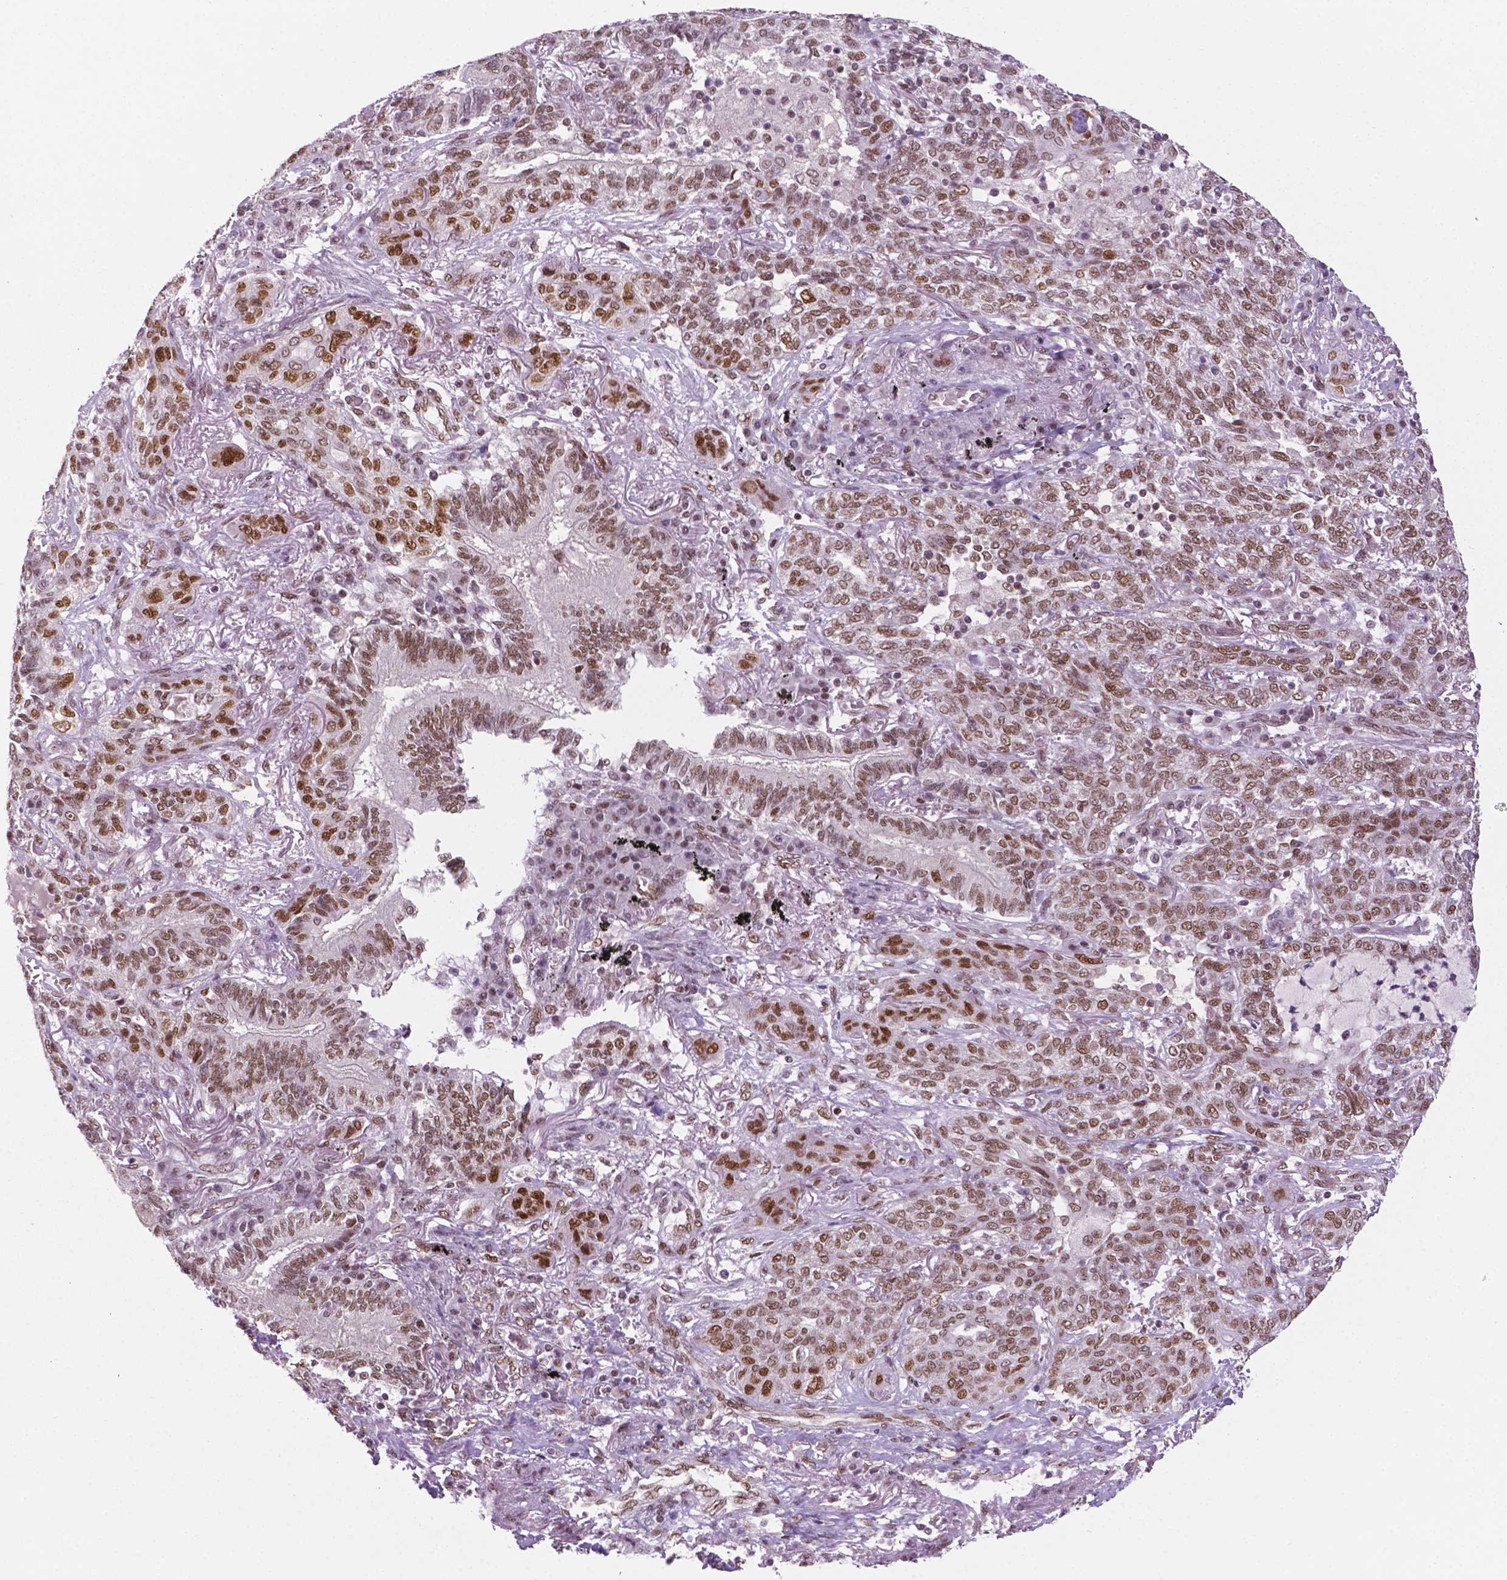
{"staining": {"intensity": "weak", "quantity": ">75%", "location": "nuclear"}, "tissue": "lung cancer", "cell_type": "Tumor cells", "image_type": "cancer", "snomed": [{"axis": "morphology", "description": "Squamous cell carcinoma, NOS"}, {"axis": "topography", "description": "Lung"}], "caption": "IHC (DAB (3,3'-diaminobenzidine)) staining of human squamous cell carcinoma (lung) demonstrates weak nuclear protein expression in about >75% of tumor cells.", "gene": "MLH1", "patient": {"sex": "female", "age": 70}}